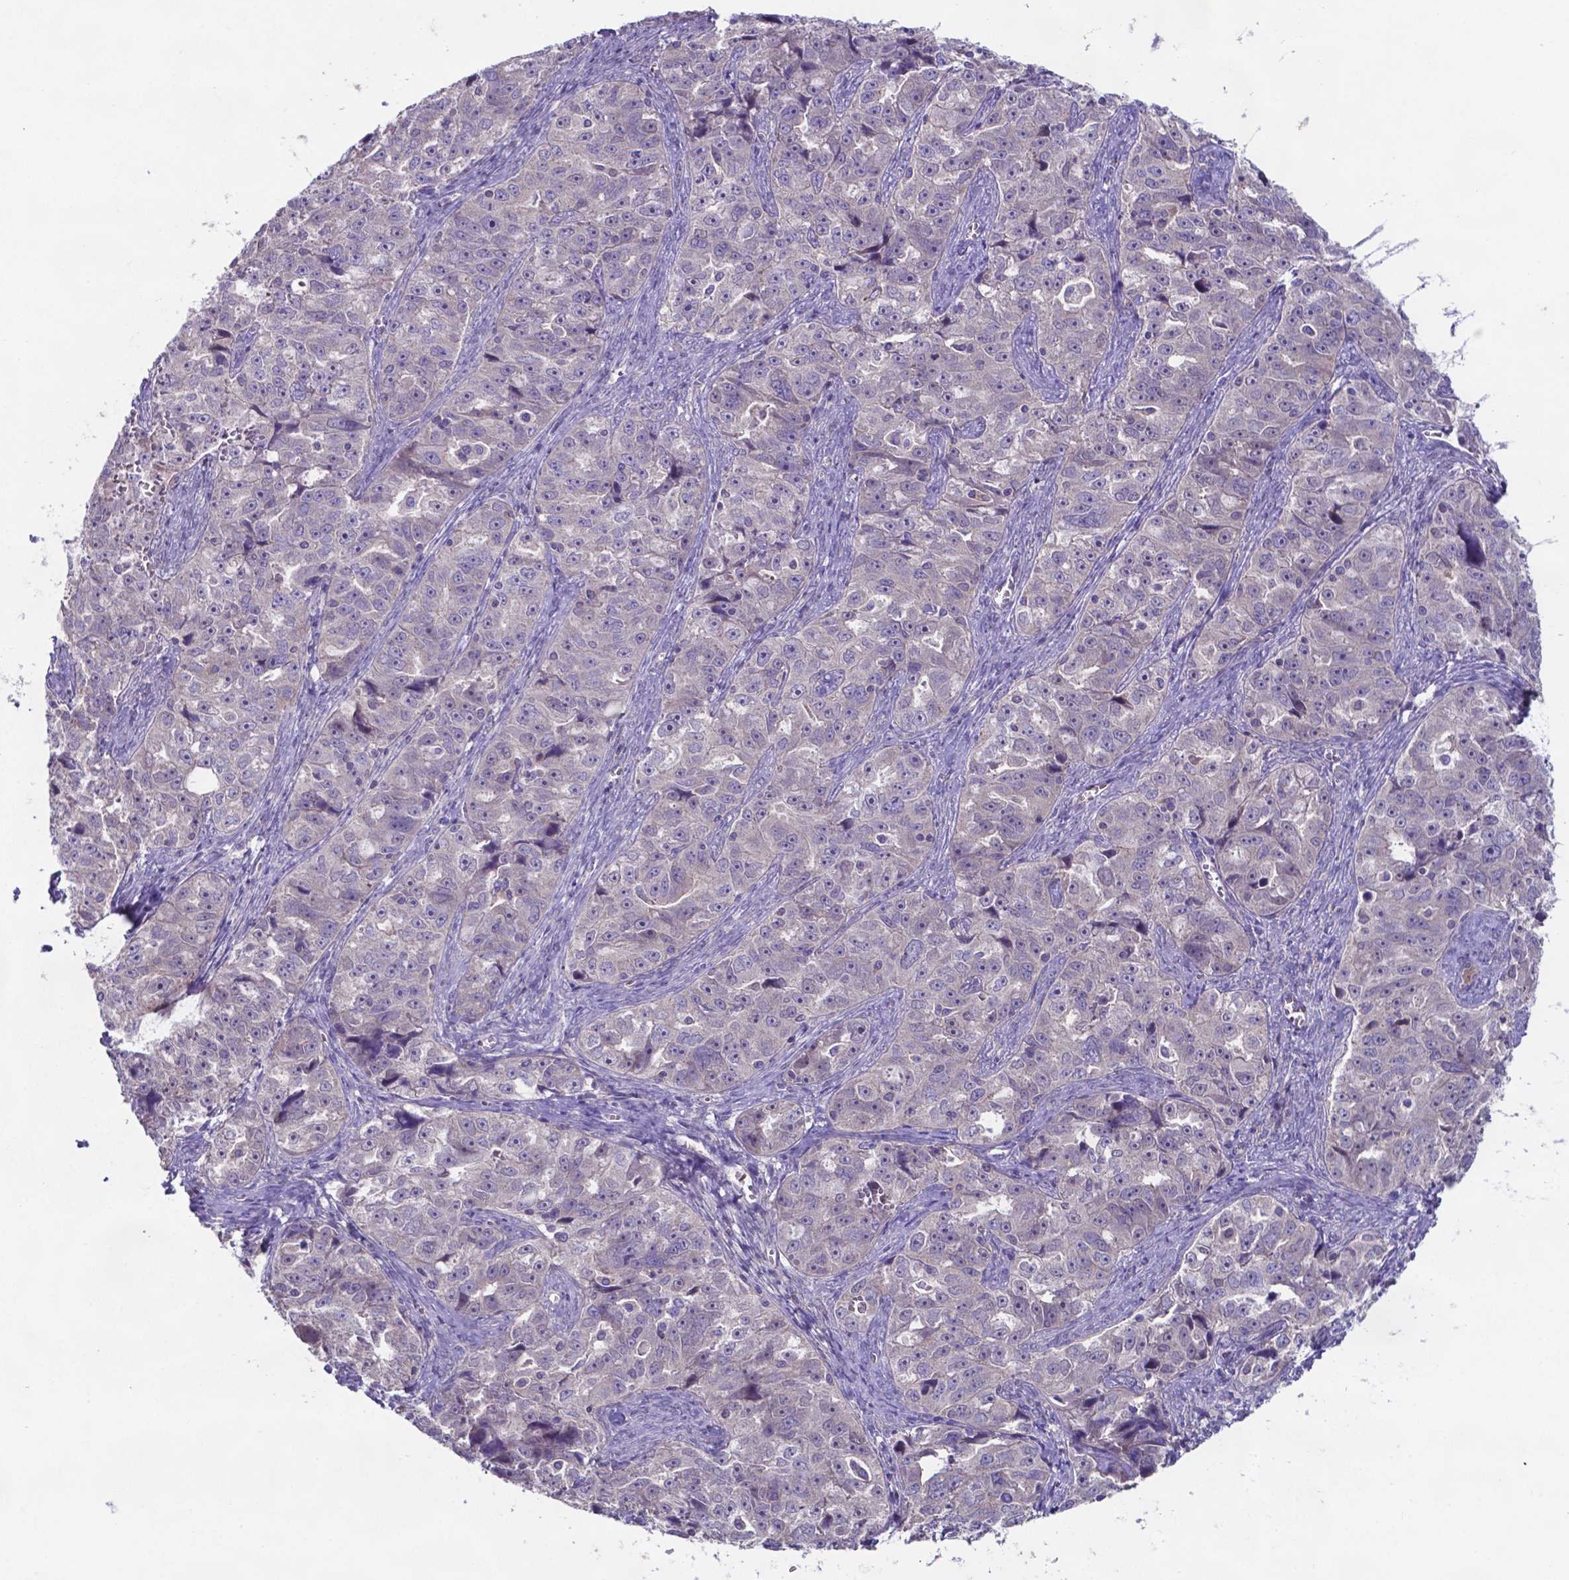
{"staining": {"intensity": "negative", "quantity": "none", "location": "none"}, "tissue": "ovarian cancer", "cell_type": "Tumor cells", "image_type": "cancer", "snomed": [{"axis": "morphology", "description": "Cystadenocarcinoma, serous, NOS"}, {"axis": "topography", "description": "Ovary"}], "caption": "An immunohistochemistry histopathology image of ovarian cancer is shown. There is no staining in tumor cells of ovarian cancer.", "gene": "TYRO3", "patient": {"sex": "female", "age": 51}}